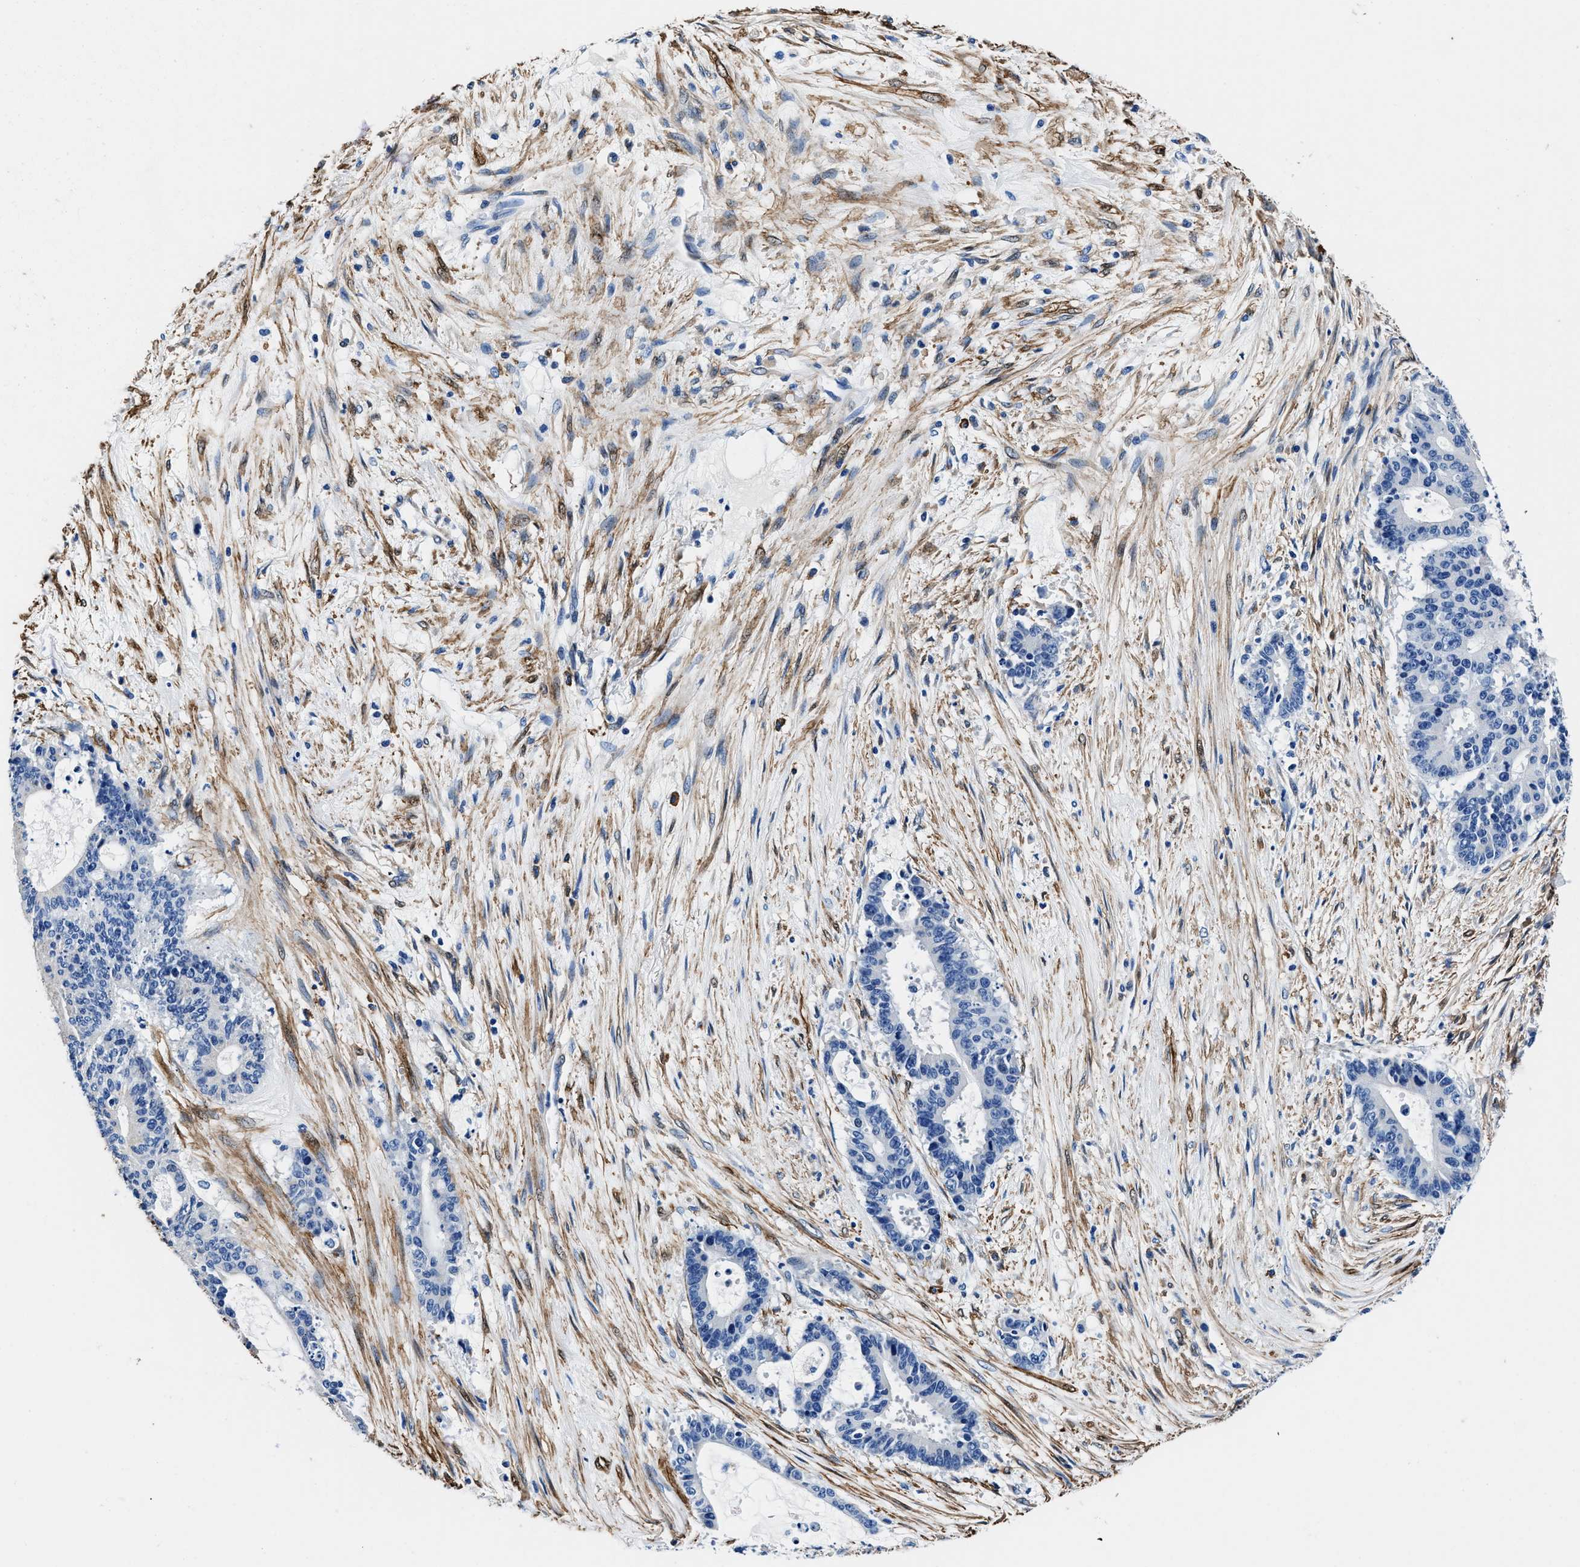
{"staining": {"intensity": "negative", "quantity": "none", "location": "none"}, "tissue": "liver cancer", "cell_type": "Tumor cells", "image_type": "cancer", "snomed": [{"axis": "morphology", "description": "Cholangiocarcinoma"}, {"axis": "topography", "description": "Liver"}], "caption": "Immunohistochemical staining of human liver cholangiocarcinoma demonstrates no significant staining in tumor cells. (DAB (3,3'-diaminobenzidine) immunohistochemistry visualized using brightfield microscopy, high magnification).", "gene": "TEX261", "patient": {"sex": "female", "age": 73}}